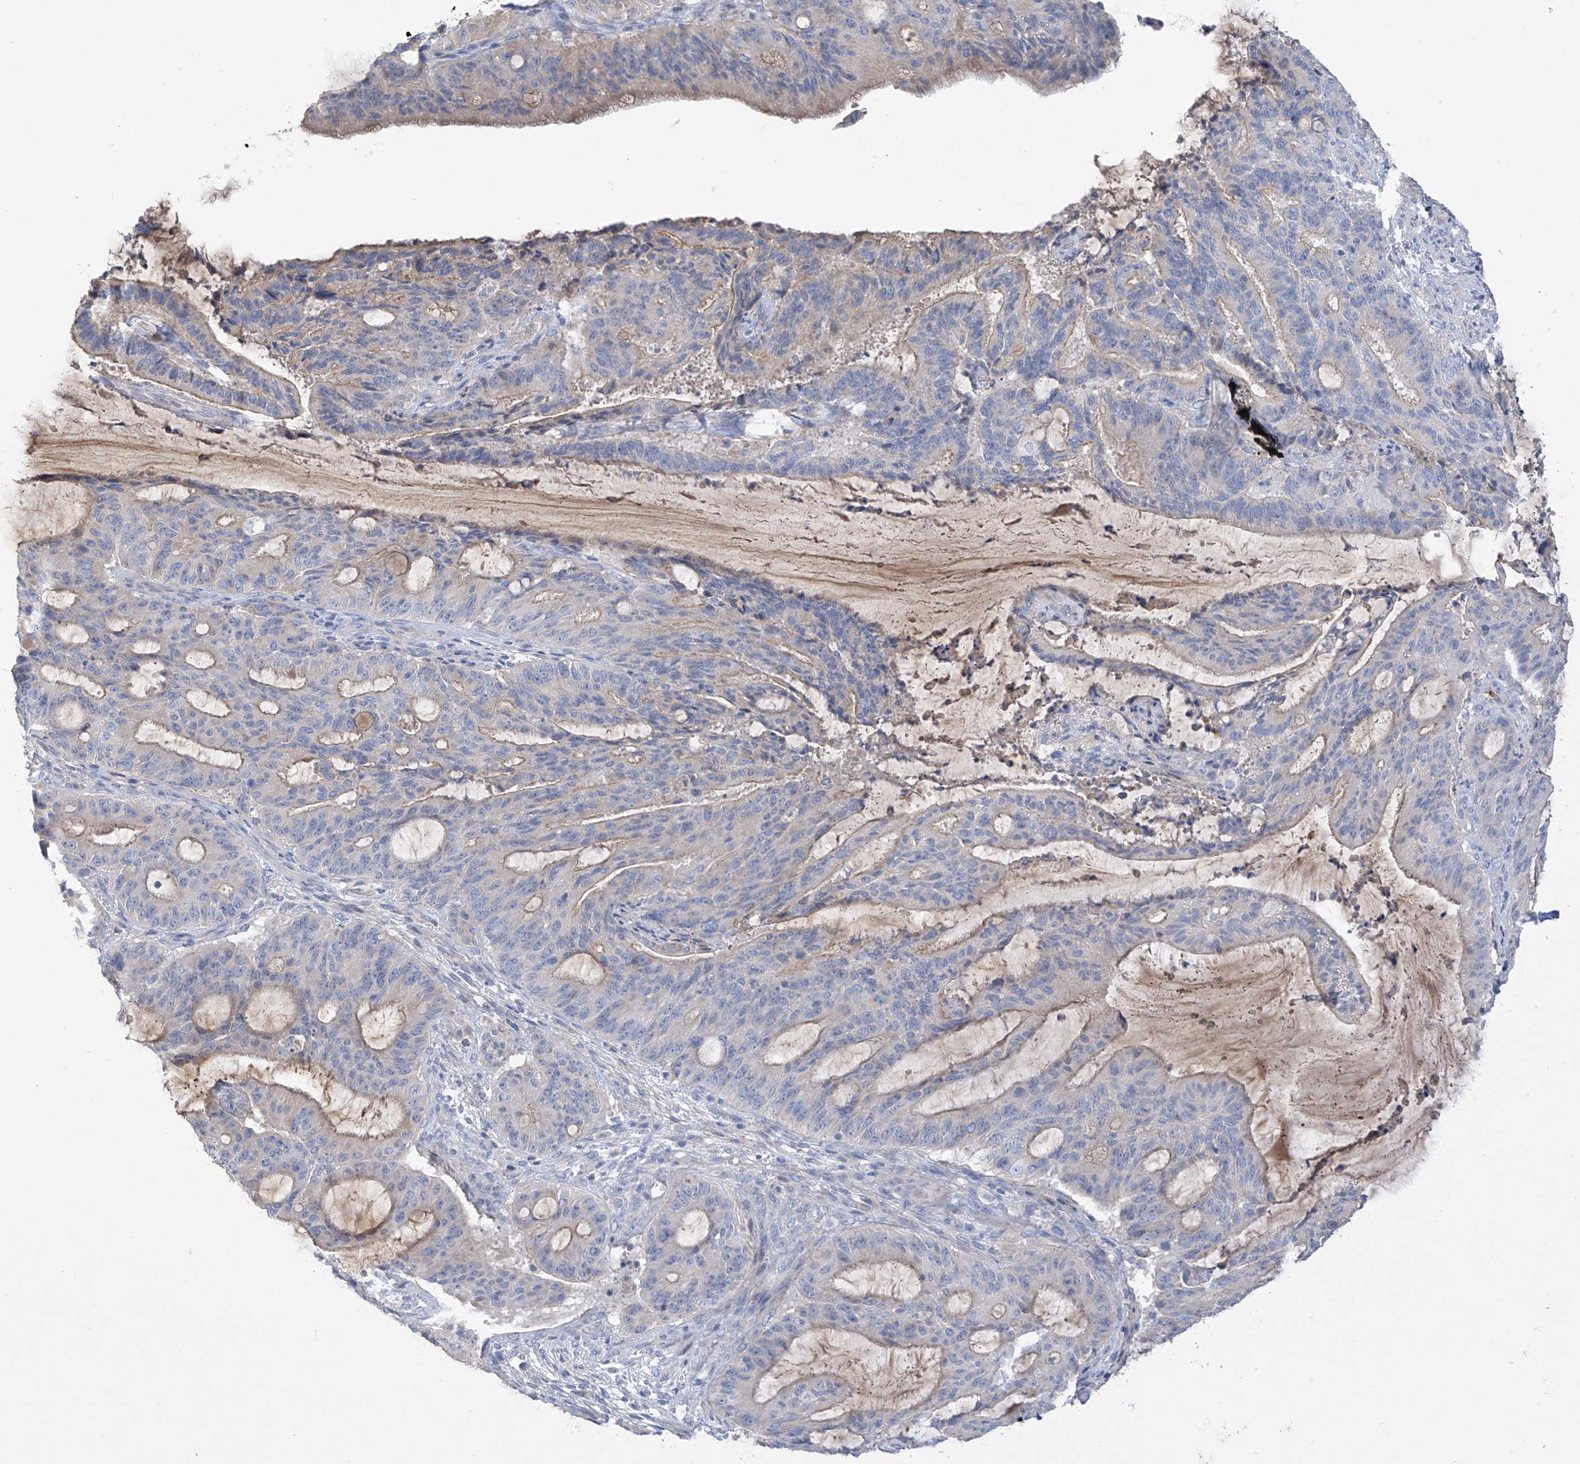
{"staining": {"intensity": "weak", "quantity": "25%-75%", "location": "cytoplasmic/membranous"}, "tissue": "liver cancer", "cell_type": "Tumor cells", "image_type": "cancer", "snomed": [{"axis": "morphology", "description": "Normal tissue, NOS"}, {"axis": "morphology", "description": "Cholangiocarcinoma"}, {"axis": "topography", "description": "Liver"}, {"axis": "topography", "description": "Peripheral nerve tissue"}], "caption": "The micrograph exhibits staining of cholangiocarcinoma (liver), revealing weak cytoplasmic/membranous protein positivity (brown color) within tumor cells.", "gene": "PRSS12", "patient": {"sex": "female", "age": 73}}